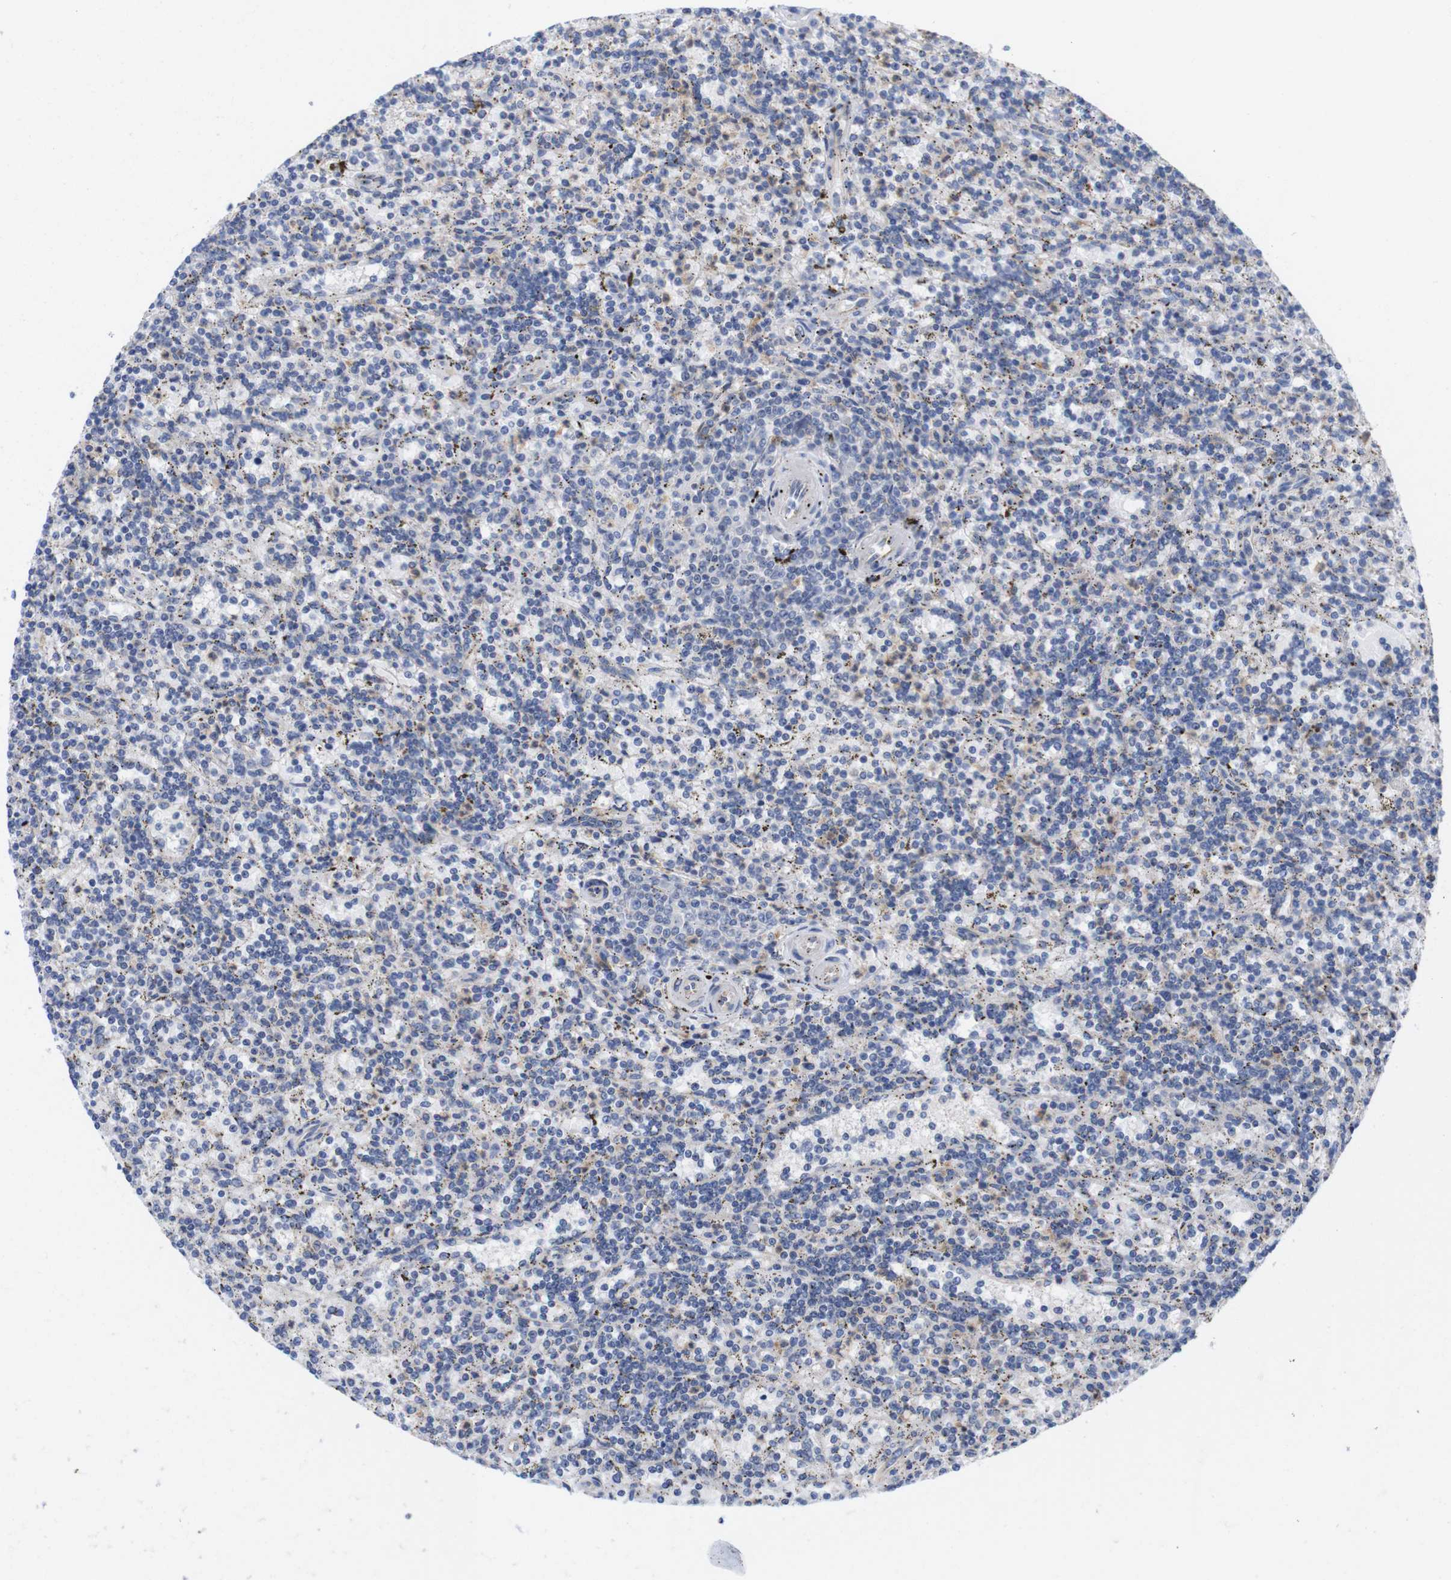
{"staining": {"intensity": "negative", "quantity": "none", "location": "none"}, "tissue": "lymphoma", "cell_type": "Tumor cells", "image_type": "cancer", "snomed": [{"axis": "morphology", "description": "Malignant lymphoma, non-Hodgkin's type, Low grade"}, {"axis": "topography", "description": "Spleen"}], "caption": "Immunohistochemical staining of lymphoma demonstrates no significant expression in tumor cells. (DAB (3,3'-diaminobenzidine) IHC visualized using brightfield microscopy, high magnification).", "gene": "USH1C", "patient": {"sex": "male", "age": 73}}